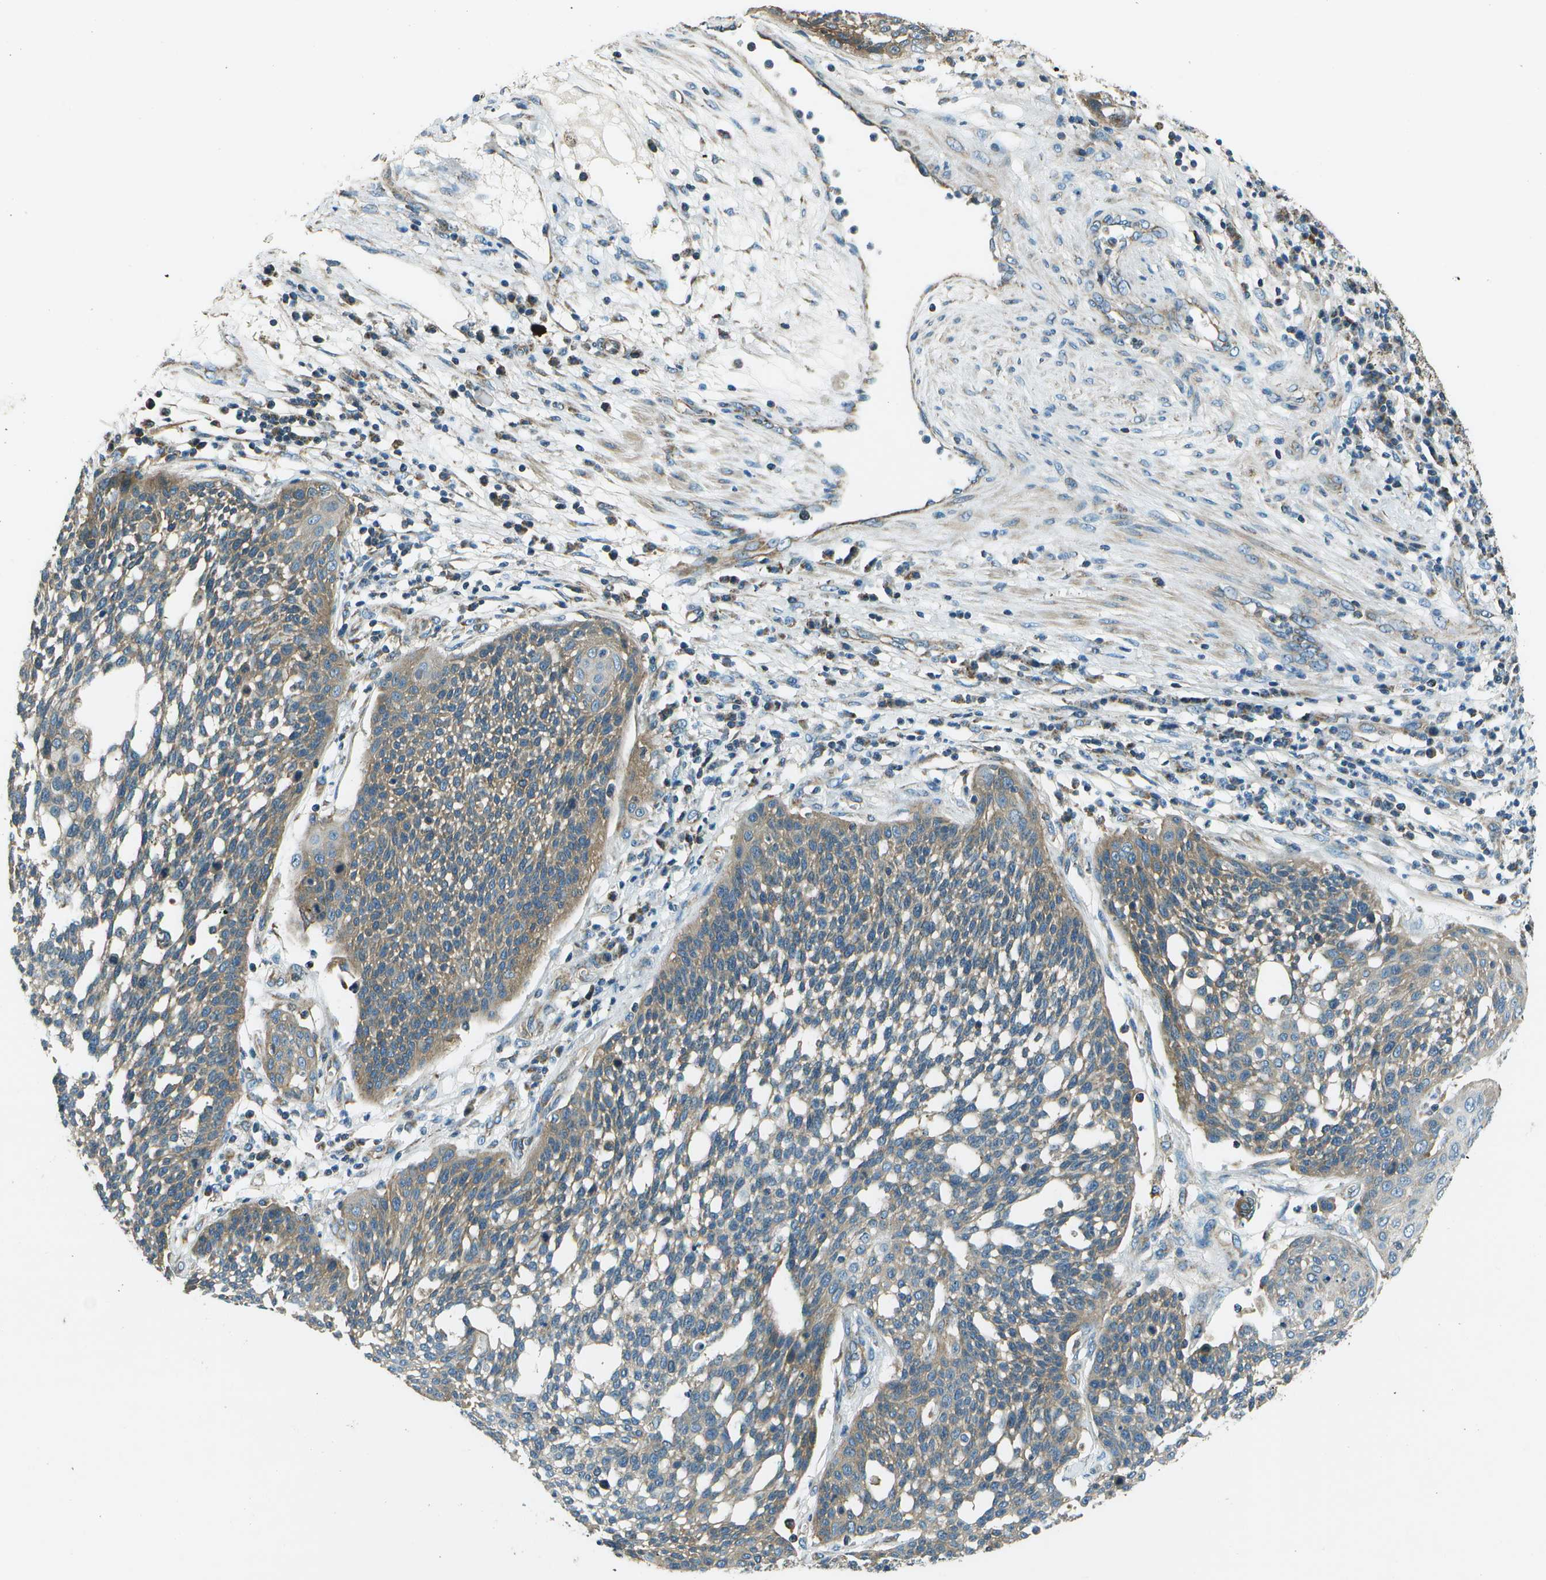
{"staining": {"intensity": "weak", "quantity": ">75%", "location": "cytoplasmic/membranous"}, "tissue": "cervical cancer", "cell_type": "Tumor cells", "image_type": "cancer", "snomed": [{"axis": "morphology", "description": "Squamous cell carcinoma, NOS"}, {"axis": "topography", "description": "Cervix"}], "caption": "Squamous cell carcinoma (cervical) stained for a protein demonstrates weak cytoplasmic/membranous positivity in tumor cells. Nuclei are stained in blue.", "gene": "TMEM51", "patient": {"sex": "female", "age": 34}}